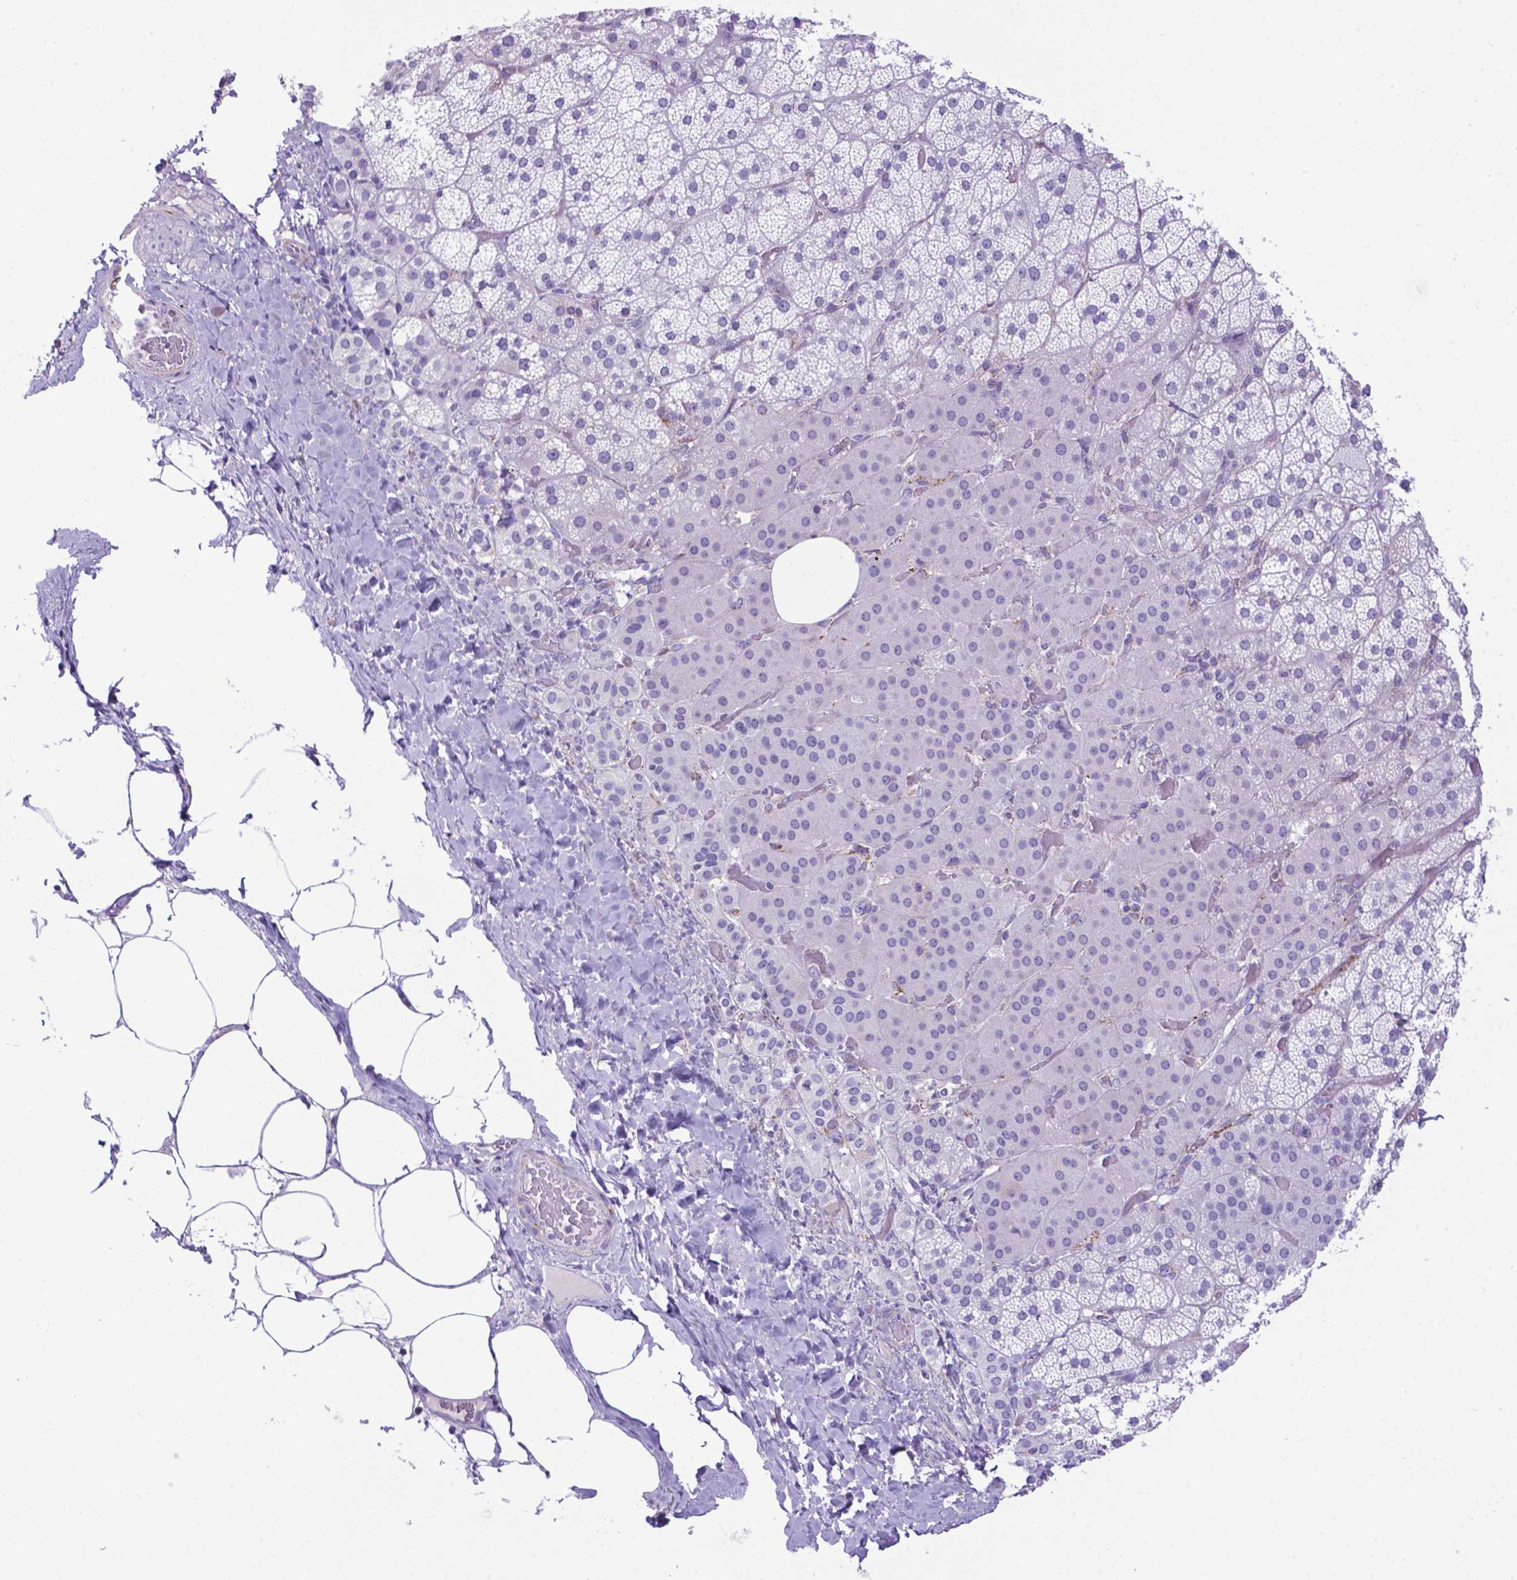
{"staining": {"intensity": "moderate", "quantity": "<25%", "location": "cytoplasmic/membranous"}, "tissue": "adrenal gland", "cell_type": "Glandular cells", "image_type": "normal", "snomed": [{"axis": "morphology", "description": "Normal tissue, NOS"}, {"axis": "topography", "description": "Adrenal gland"}], "caption": "Immunohistochemistry photomicrograph of normal adrenal gland: adrenal gland stained using immunohistochemistry (IHC) reveals low levels of moderate protein expression localized specifically in the cytoplasmic/membranous of glandular cells, appearing as a cytoplasmic/membranous brown color.", "gene": "POU3F3", "patient": {"sex": "male", "age": 57}}